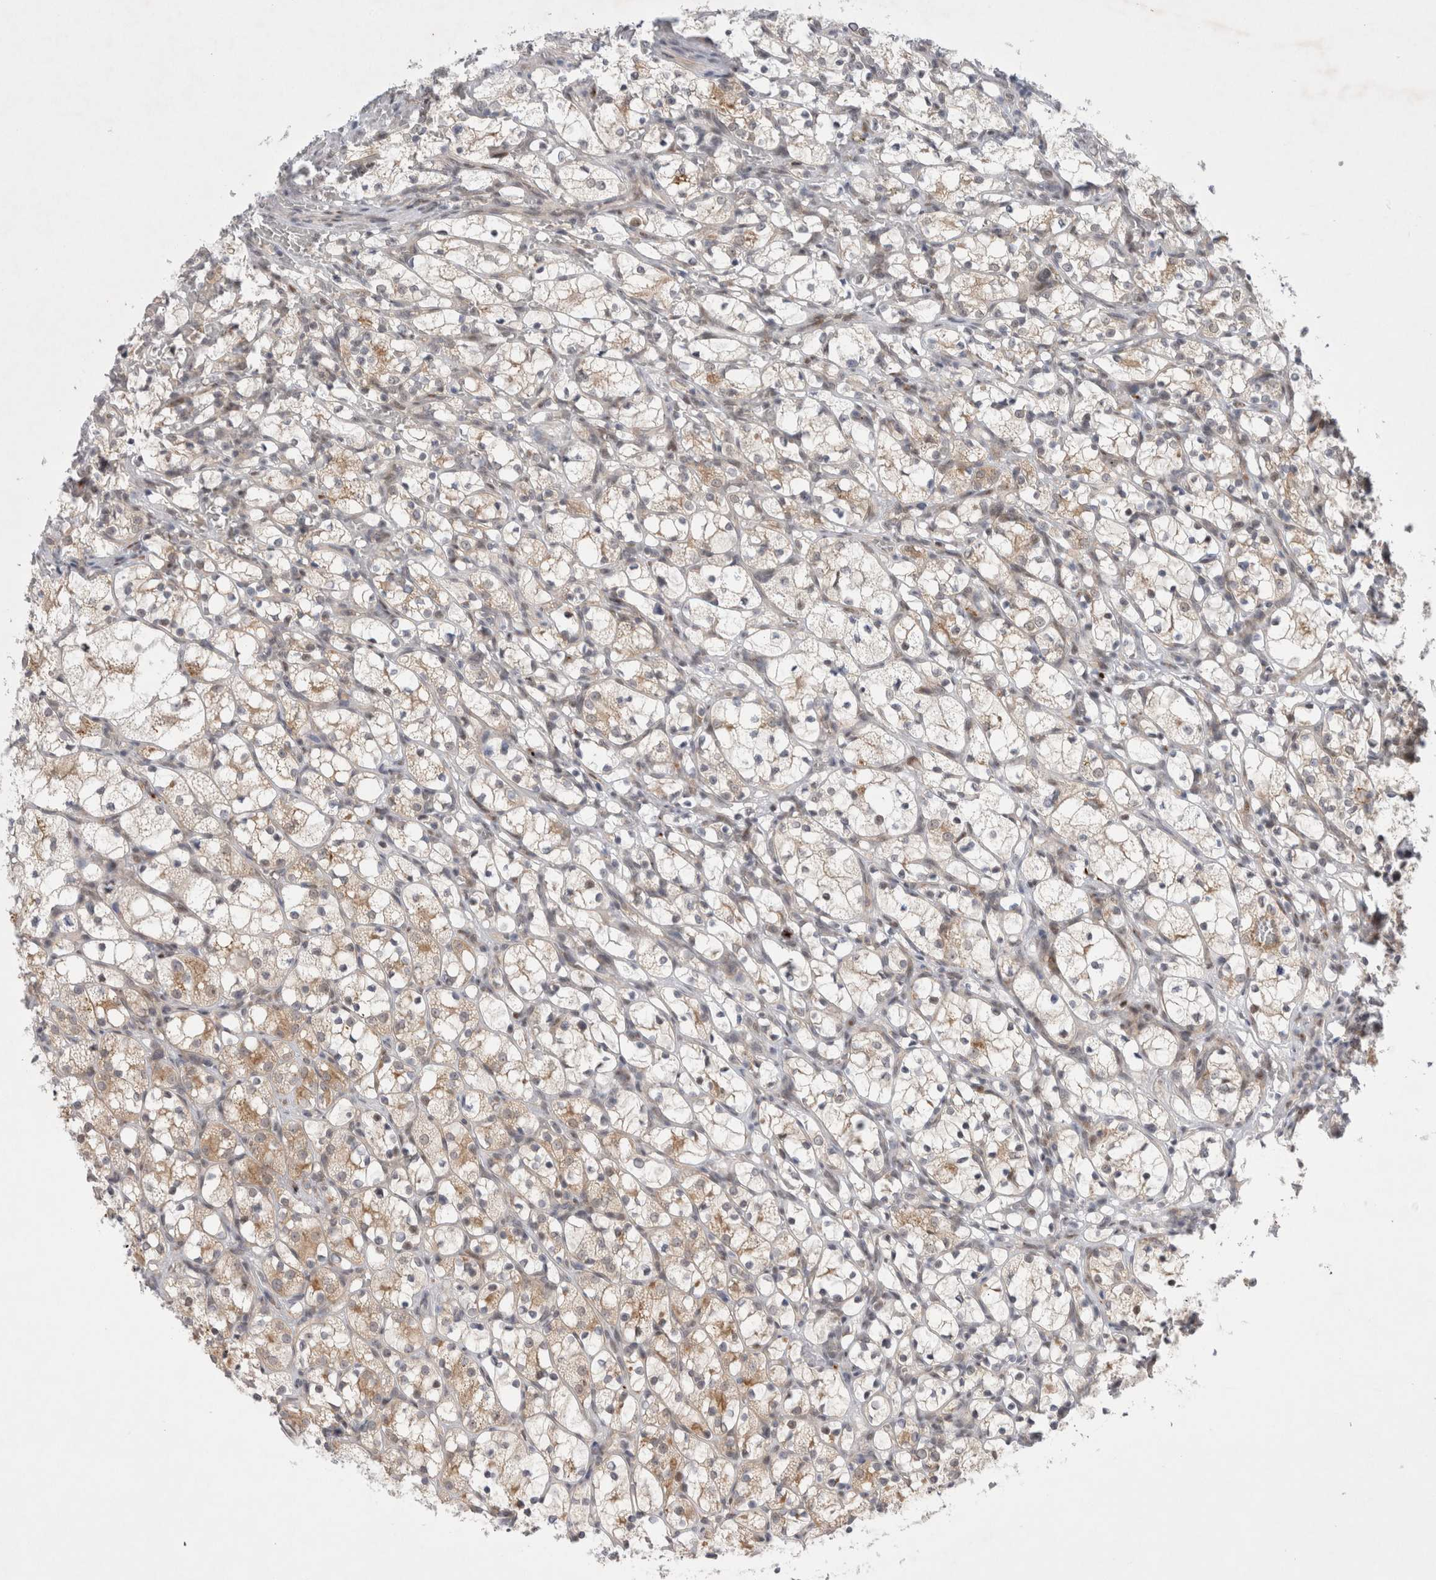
{"staining": {"intensity": "moderate", "quantity": "<25%", "location": "cytoplasmic/membranous"}, "tissue": "renal cancer", "cell_type": "Tumor cells", "image_type": "cancer", "snomed": [{"axis": "morphology", "description": "Adenocarcinoma, NOS"}, {"axis": "topography", "description": "Kidney"}], "caption": "Immunohistochemical staining of renal adenocarcinoma exhibits moderate cytoplasmic/membranous protein staining in about <25% of tumor cells.", "gene": "WIPF2", "patient": {"sex": "female", "age": 69}}